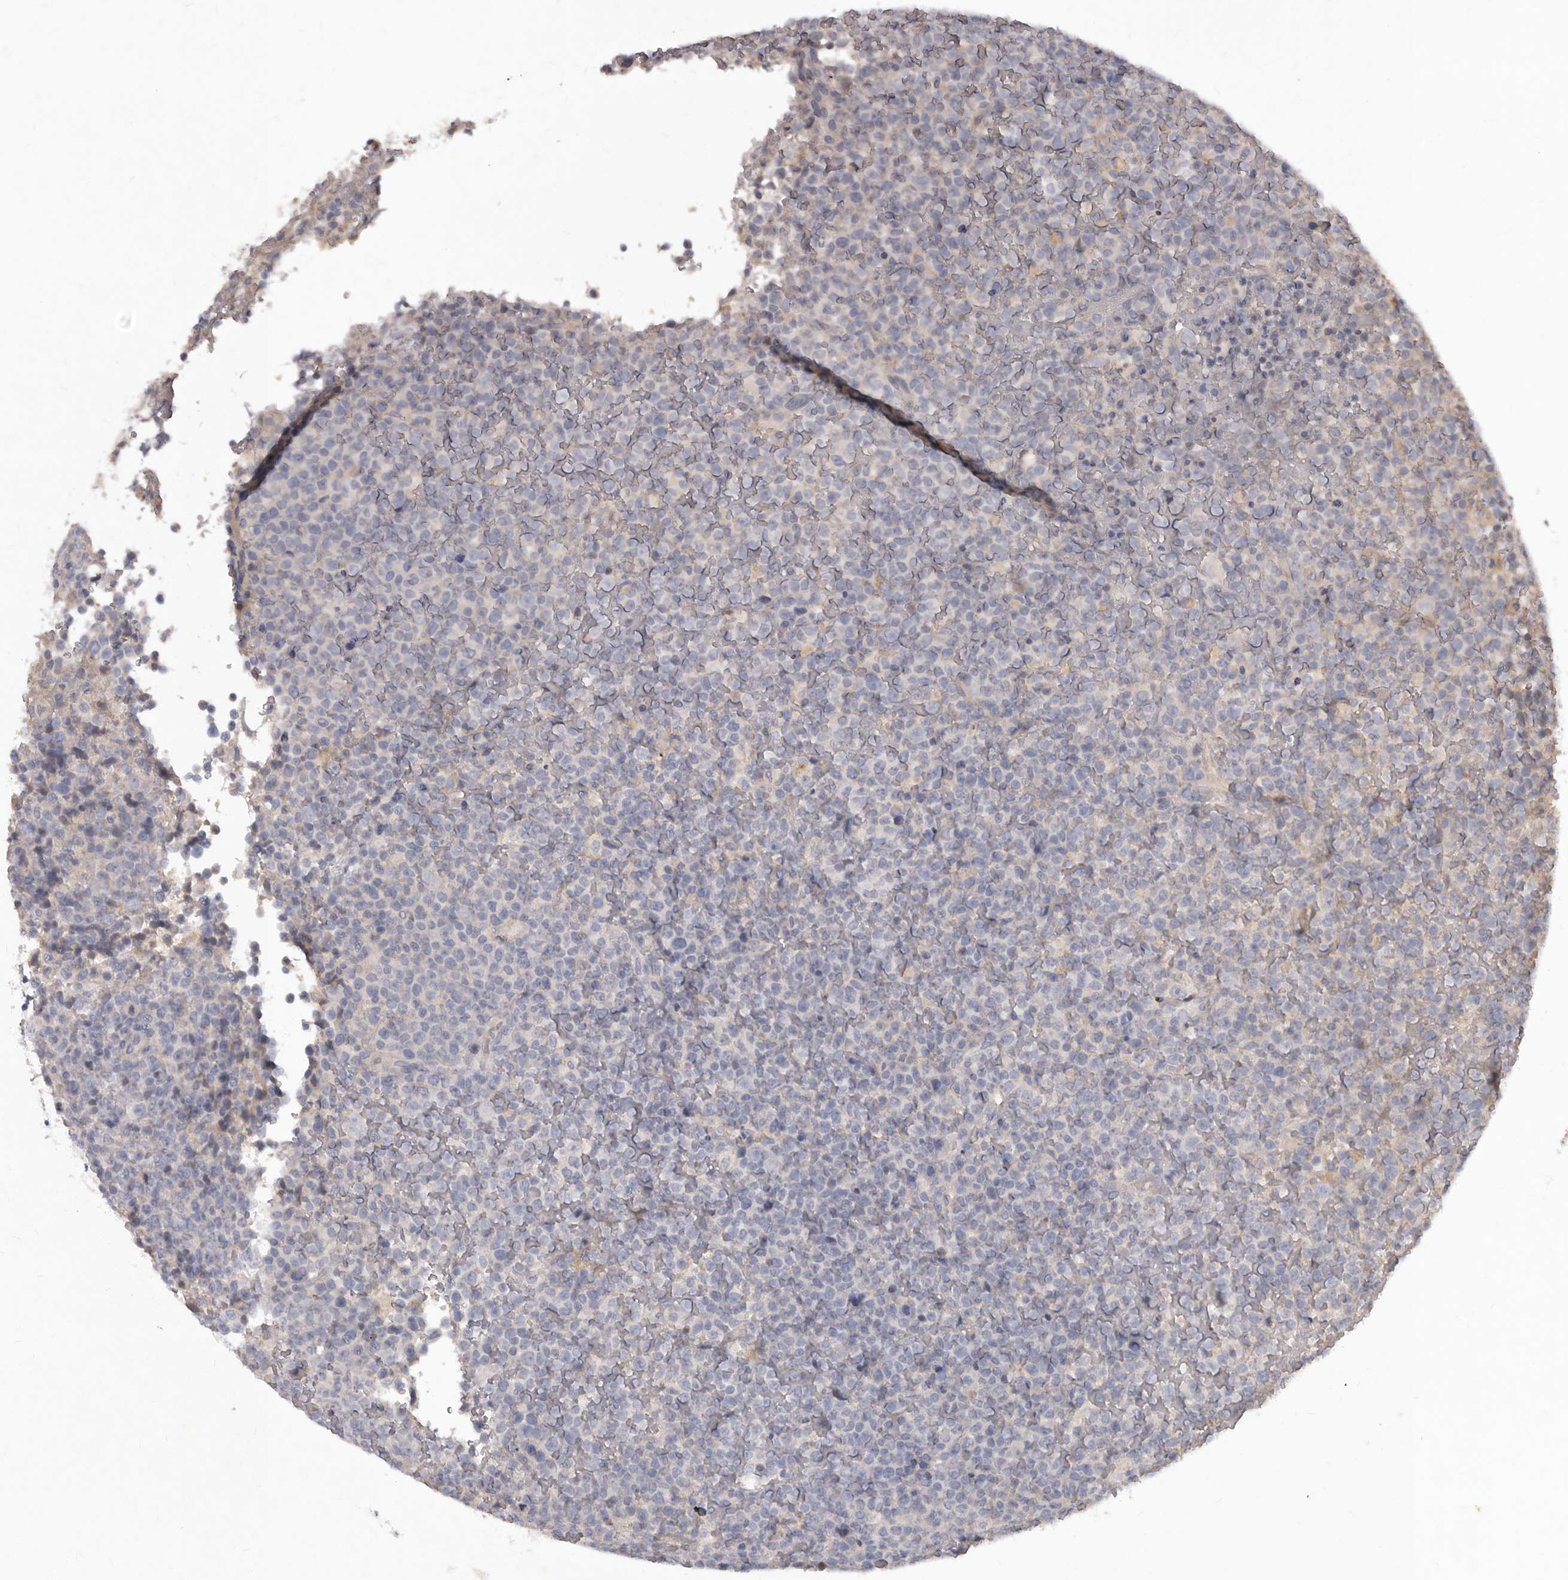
{"staining": {"intensity": "negative", "quantity": "none", "location": "none"}, "tissue": "lymphoma", "cell_type": "Tumor cells", "image_type": "cancer", "snomed": [{"axis": "morphology", "description": "Malignant lymphoma, non-Hodgkin's type, High grade"}, {"axis": "topography", "description": "Lymph node"}], "caption": "Protein analysis of lymphoma demonstrates no significant expression in tumor cells.", "gene": "GPRC5C", "patient": {"sex": "male", "age": 13}}